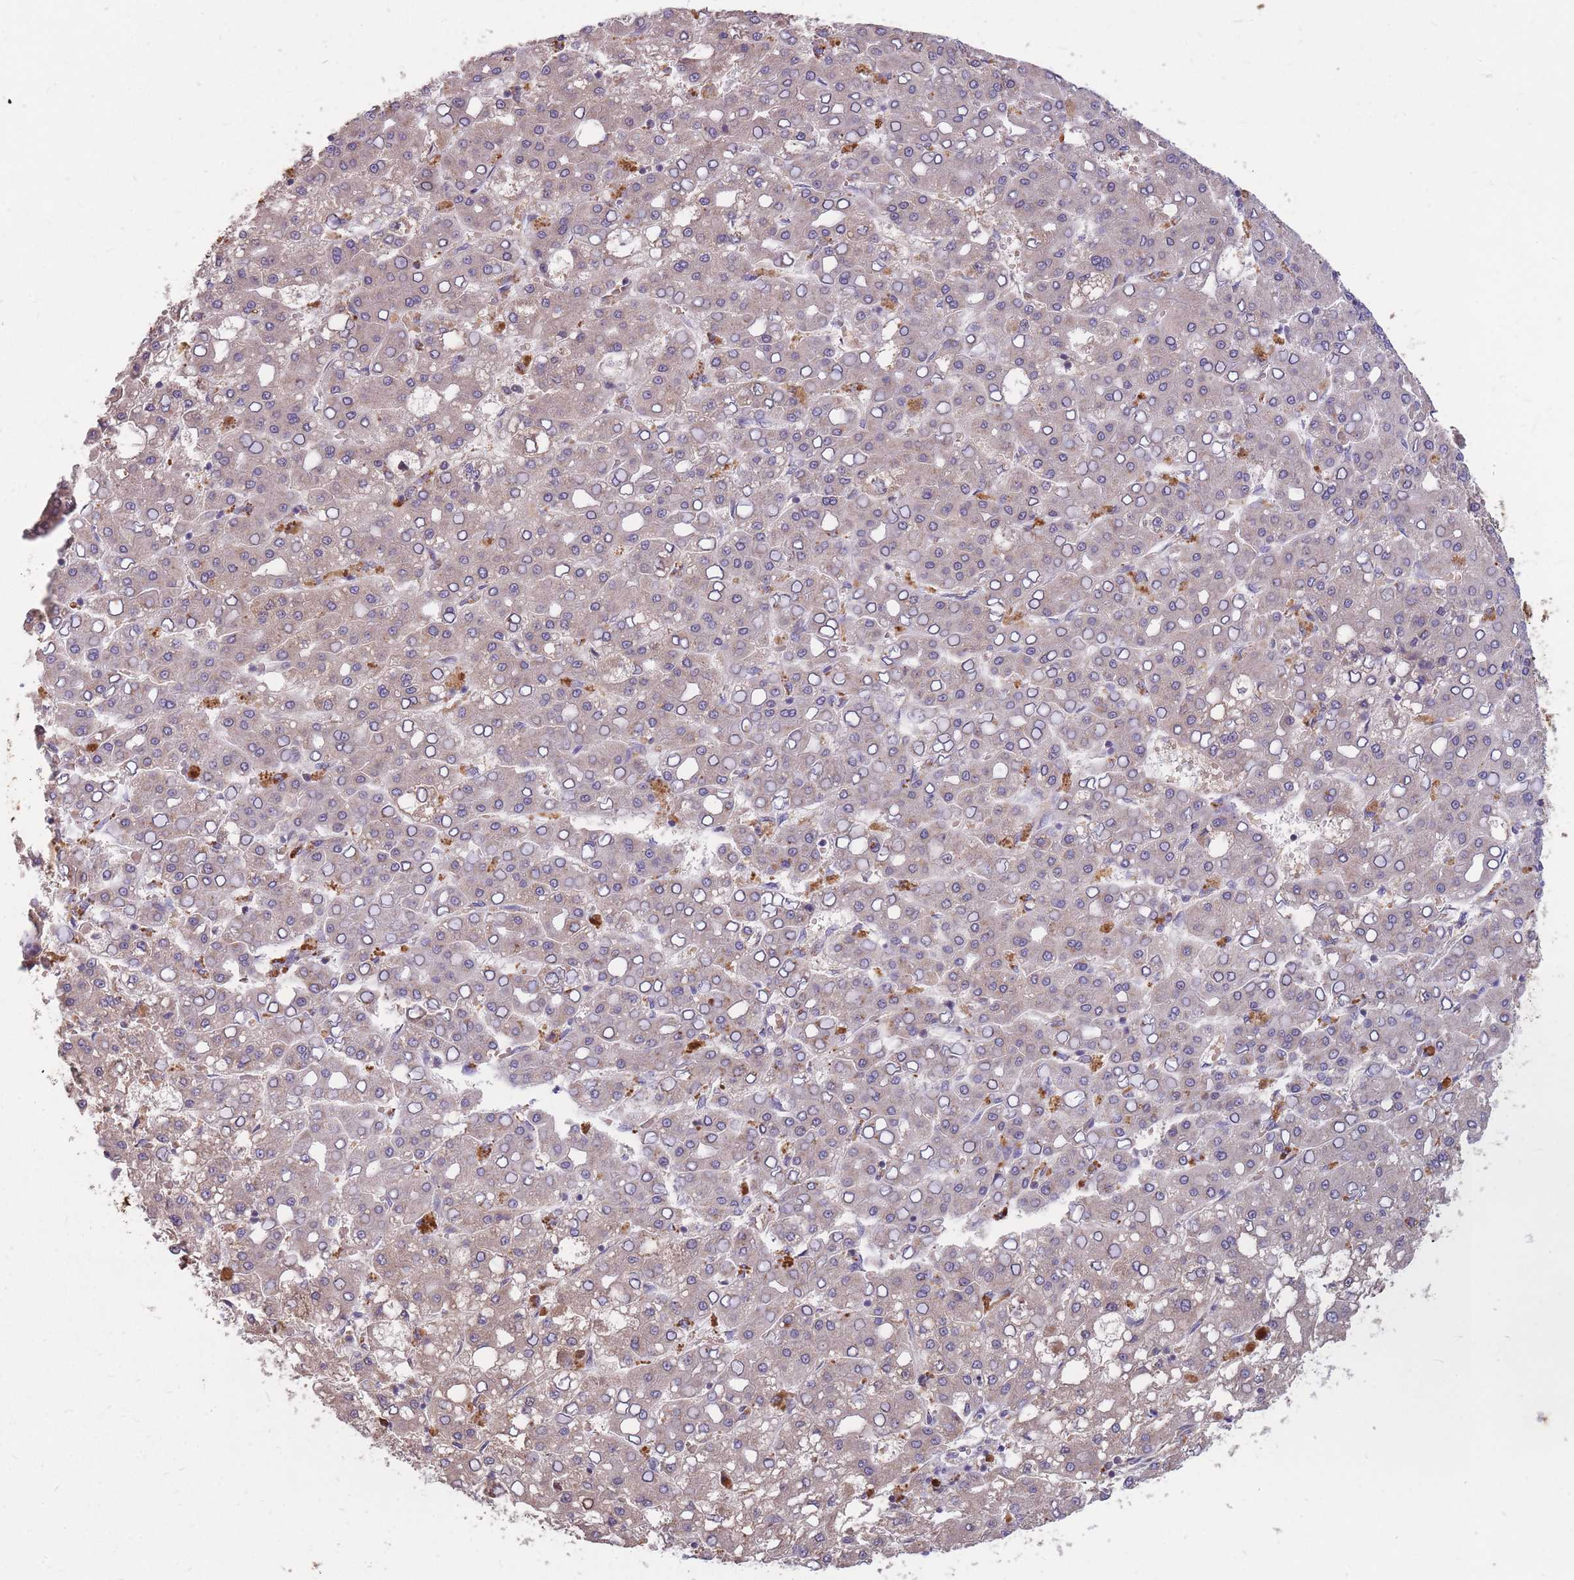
{"staining": {"intensity": "negative", "quantity": "none", "location": "none"}, "tissue": "liver cancer", "cell_type": "Tumor cells", "image_type": "cancer", "snomed": [{"axis": "morphology", "description": "Carcinoma, Hepatocellular, NOS"}, {"axis": "topography", "description": "Liver"}], "caption": "Immunohistochemistry of human liver cancer shows no staining in tumor cells.", "gene": "PTPMT1", "patient": {"sex": "male", "age": 65}}